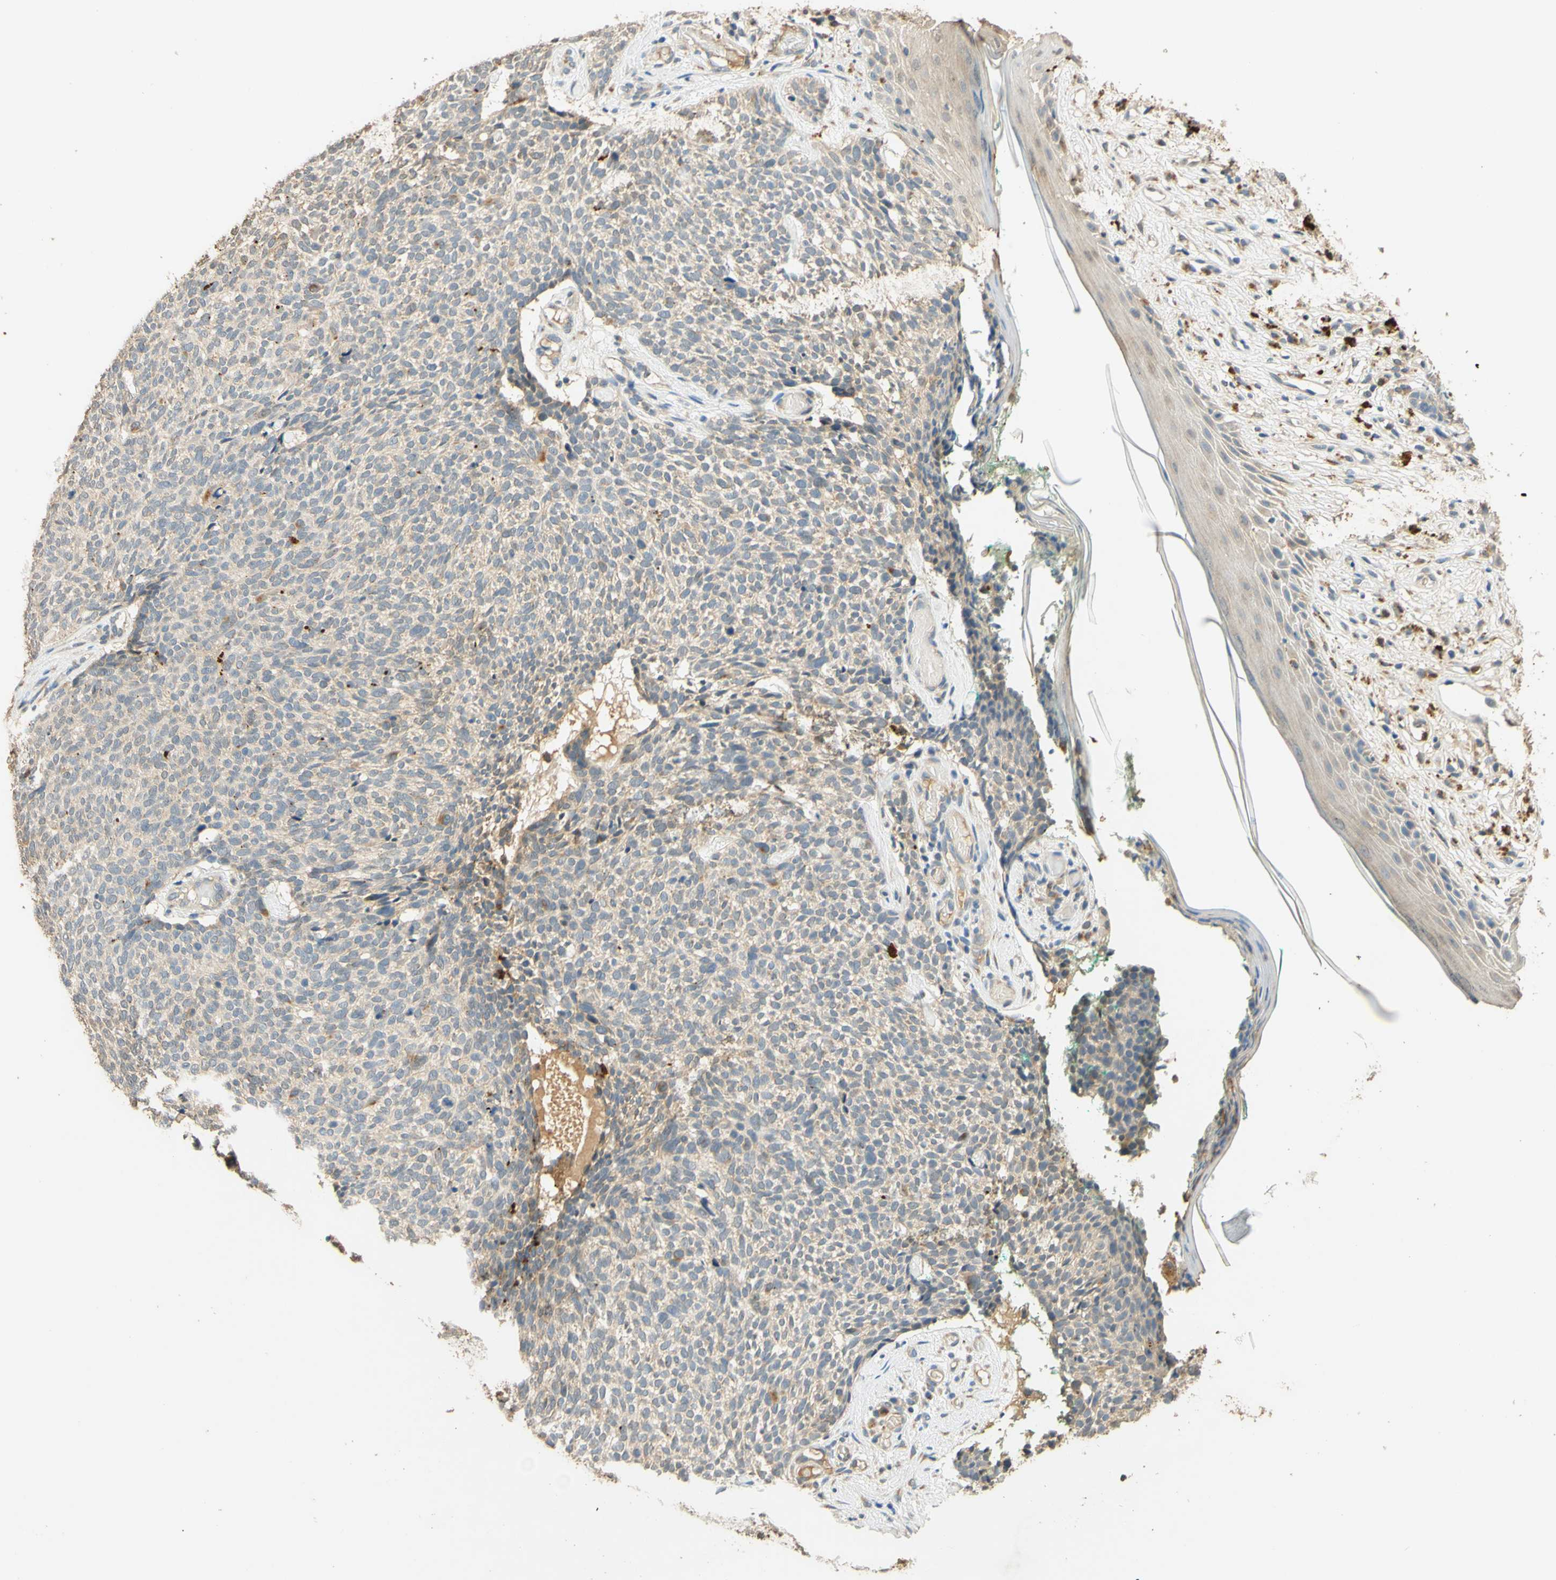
{"staining": {"intensity": "negative", "quantity": "none", "location": "none"}, "tissue": "skin cancer", "cell_type": "Tumor cells", "image_type": "cancer", "snomed": [{"axis": "morphology", "description": "Basal cell carcinoma"}, {"axis": "topography", "description": "Skin"}], "caption": "High magnification brightfield microscopy of basal cell carcinoma (skin) stained with DAB (3,3'-diaminobenzidine) (brown) and counterstained with hematoxylin (blue): tumor cells show no significant staining.", "gene": "ENTREP2", "patient": {"sex": "female", "age": 84}}